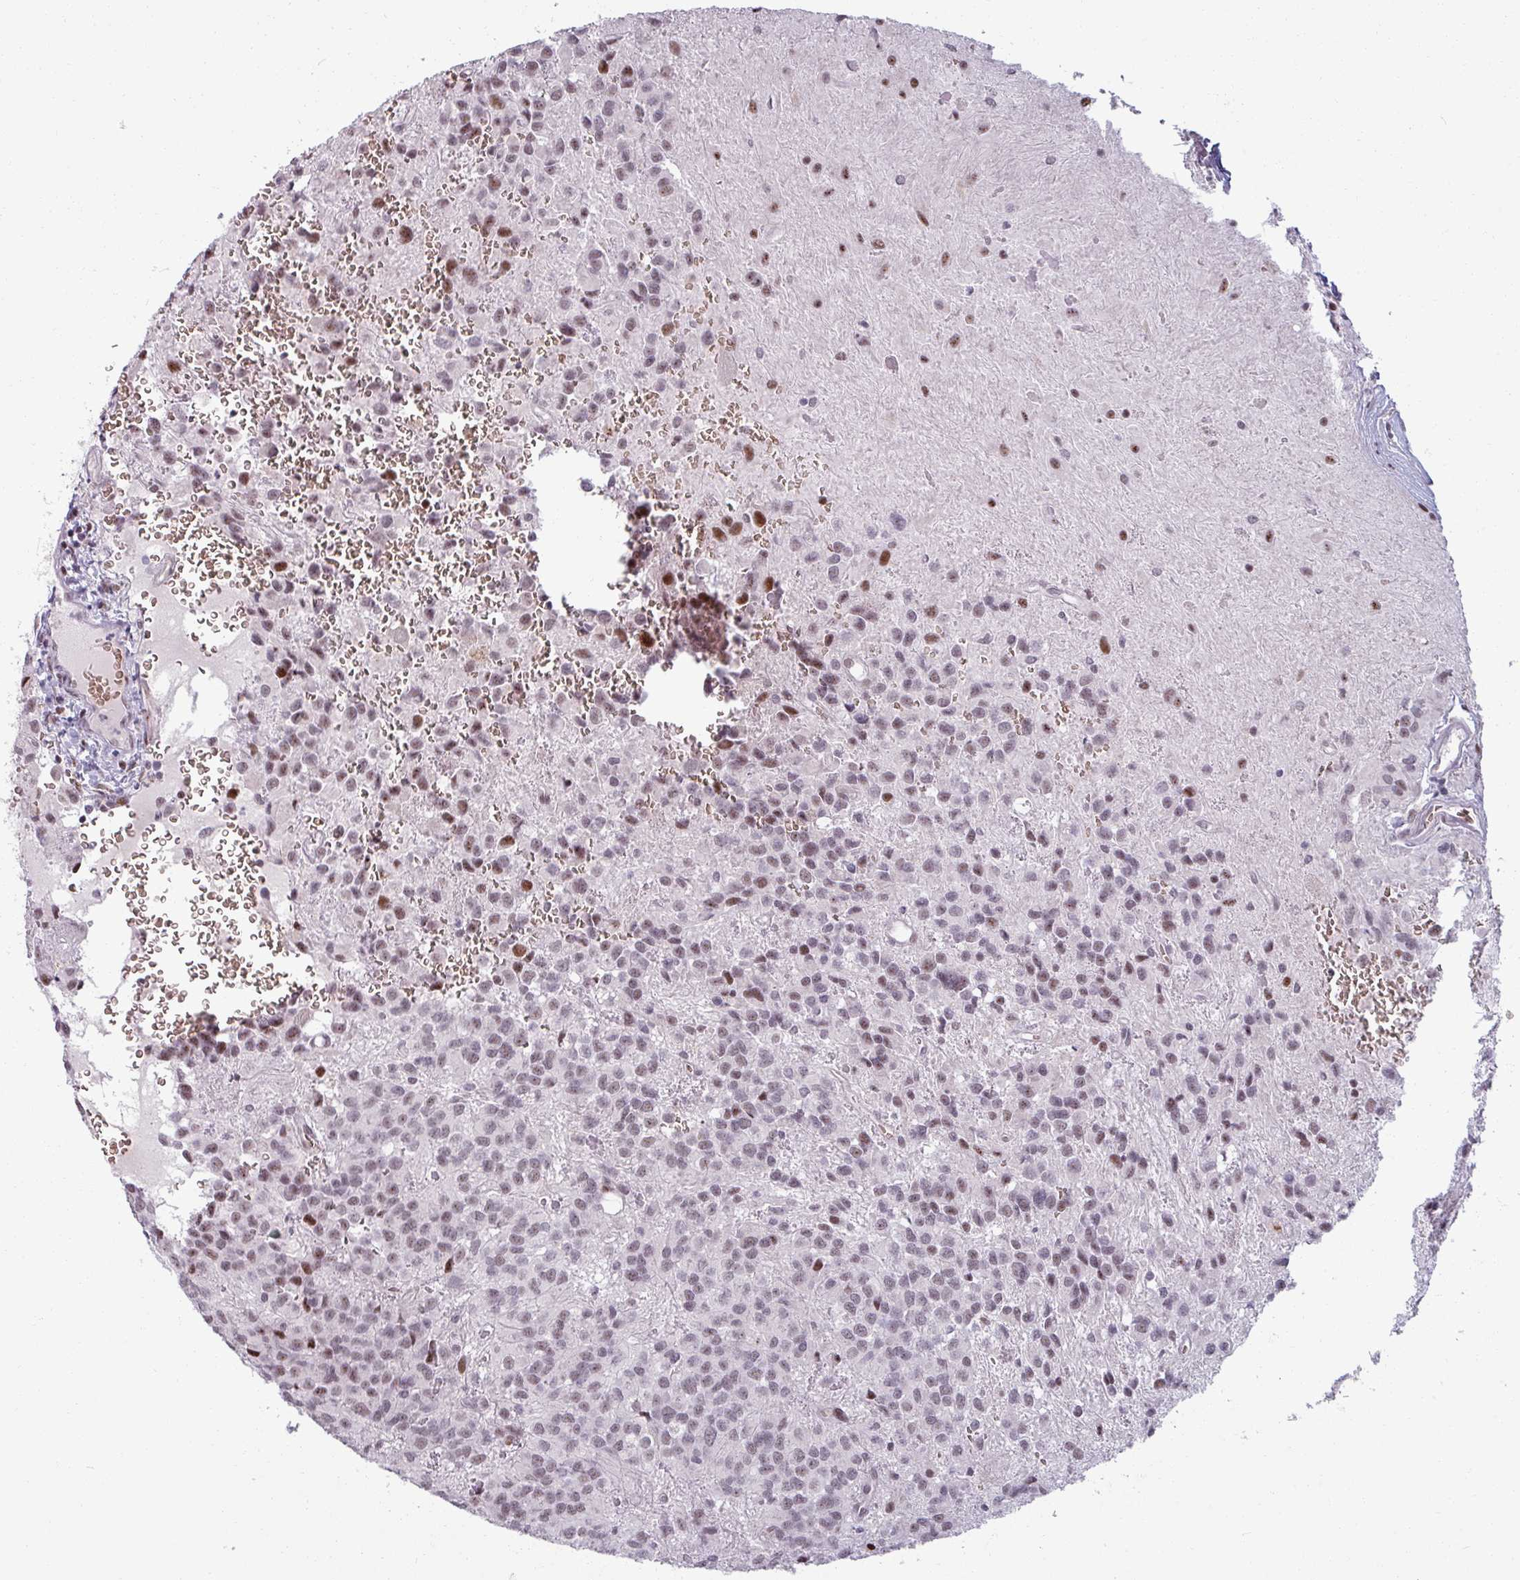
{"staining": {"intensity": "weak", "quantity": ">75%", "location": "nuclear"}, "tissue": "glioma", "cell_type": "Tumor cells", "image_type": "cancer", "snomed": [{"axis": "morphology", "description": "Glioma, malignant, Low grade"}, {"axis": "topography", "description": "Brain"}], "caption": "Malignant low-grade glioma stained for a protein shows weak nuclear positivity in tumor cells.", "gene": "NCOR1", "patient": {"sex": "male", "age": 56}}